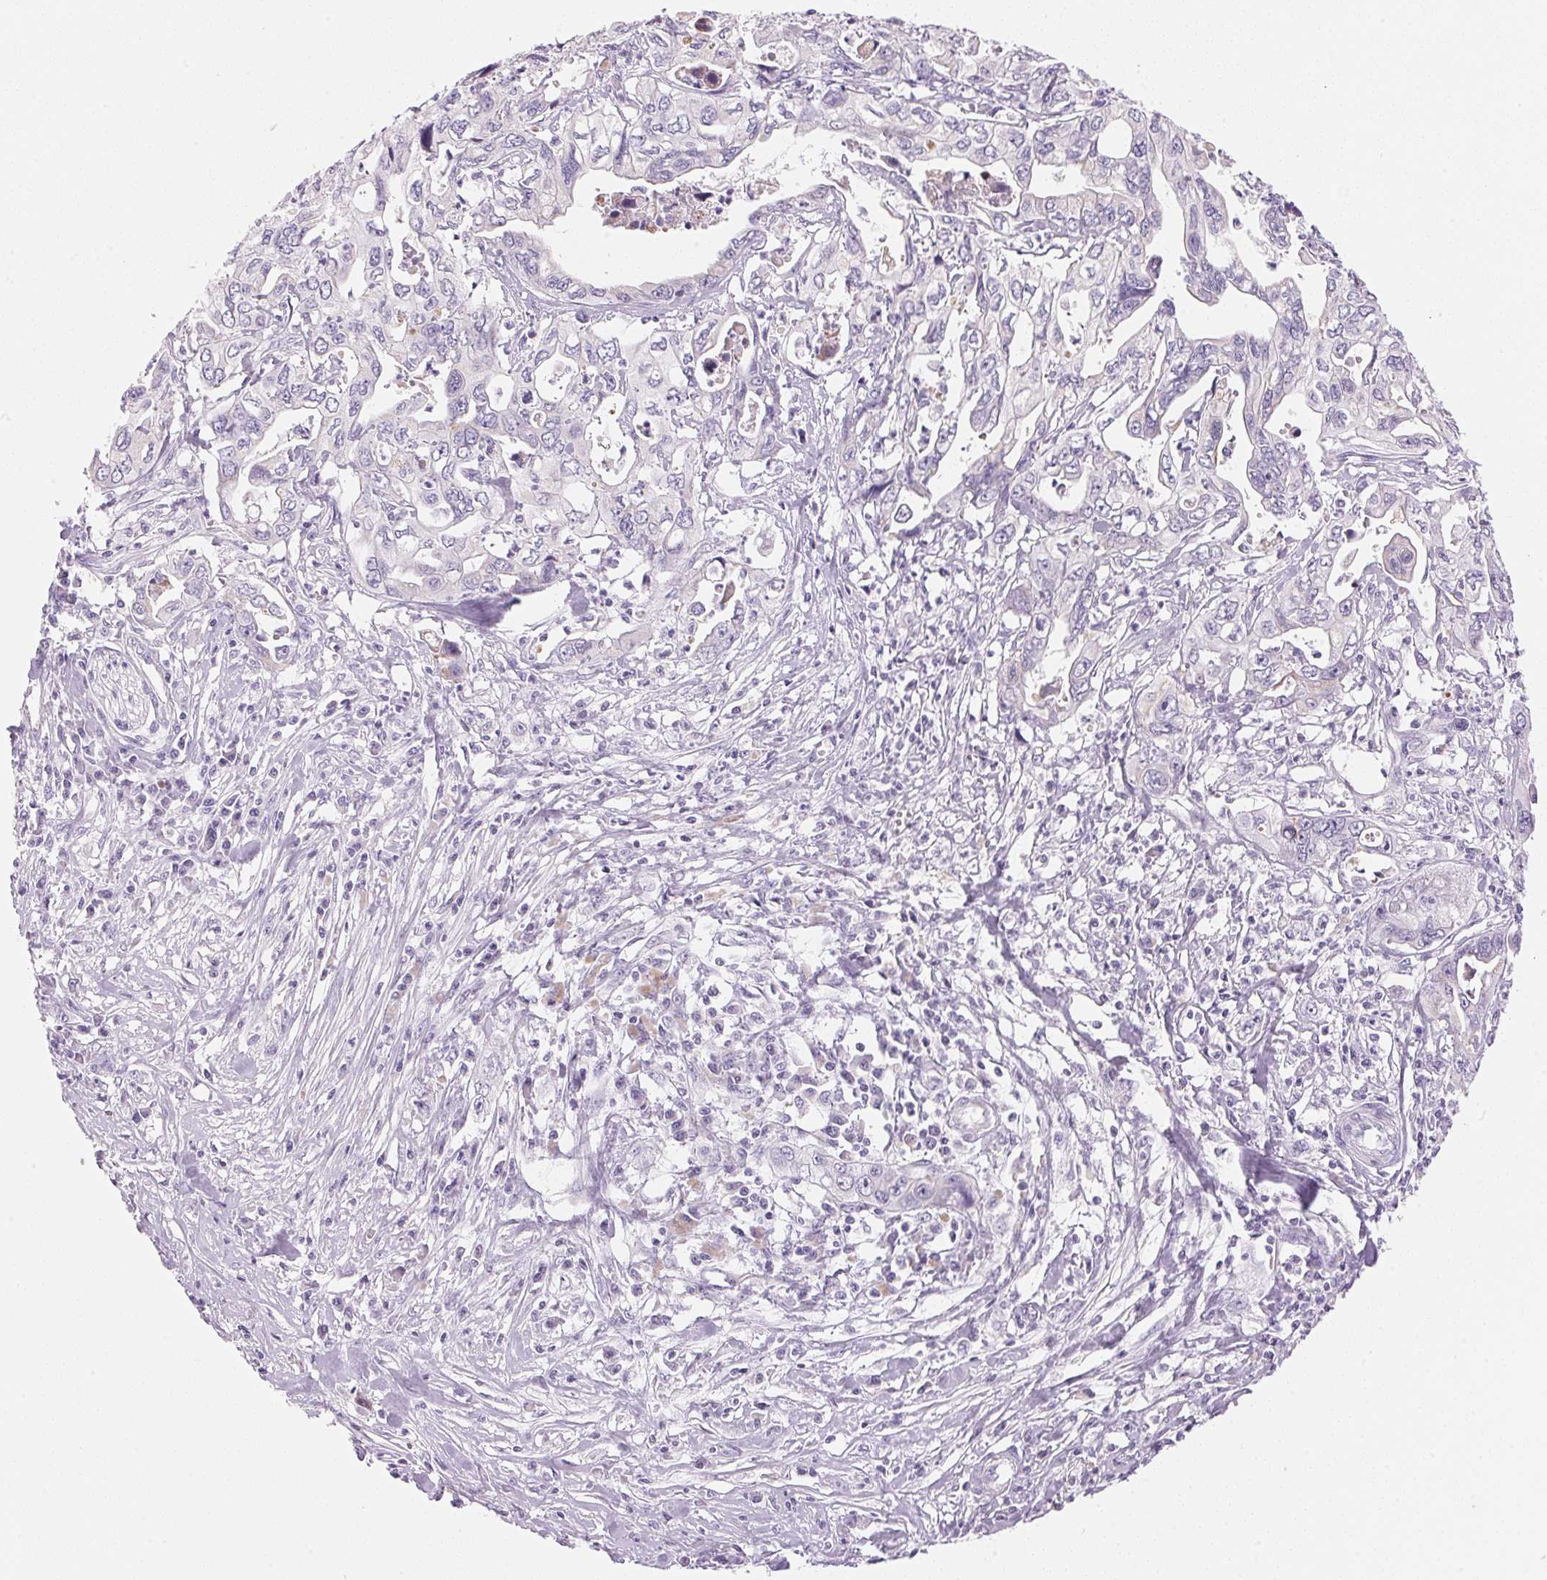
{"staining": {"intensity": "negative", "quantity": "none", "location": "none"}, "tissue": "pancreatic cancer", "cell_type": "Tumor cells", "image_type": "cancer", "snomed": [{"axis": "morphology", "description": "Adenocarcinoma, NOS"}, {"axis": "topography", "description": "Pancreas"}], "caption": "Immunohistochemistry photomicrograph of neoplastic tissue: human pancreatic cancer stained with DAB exhibits no significant protein expression in tumor cells.", "gene": "CYP11B1", "patient": {"sex": "male", "age": 68}}